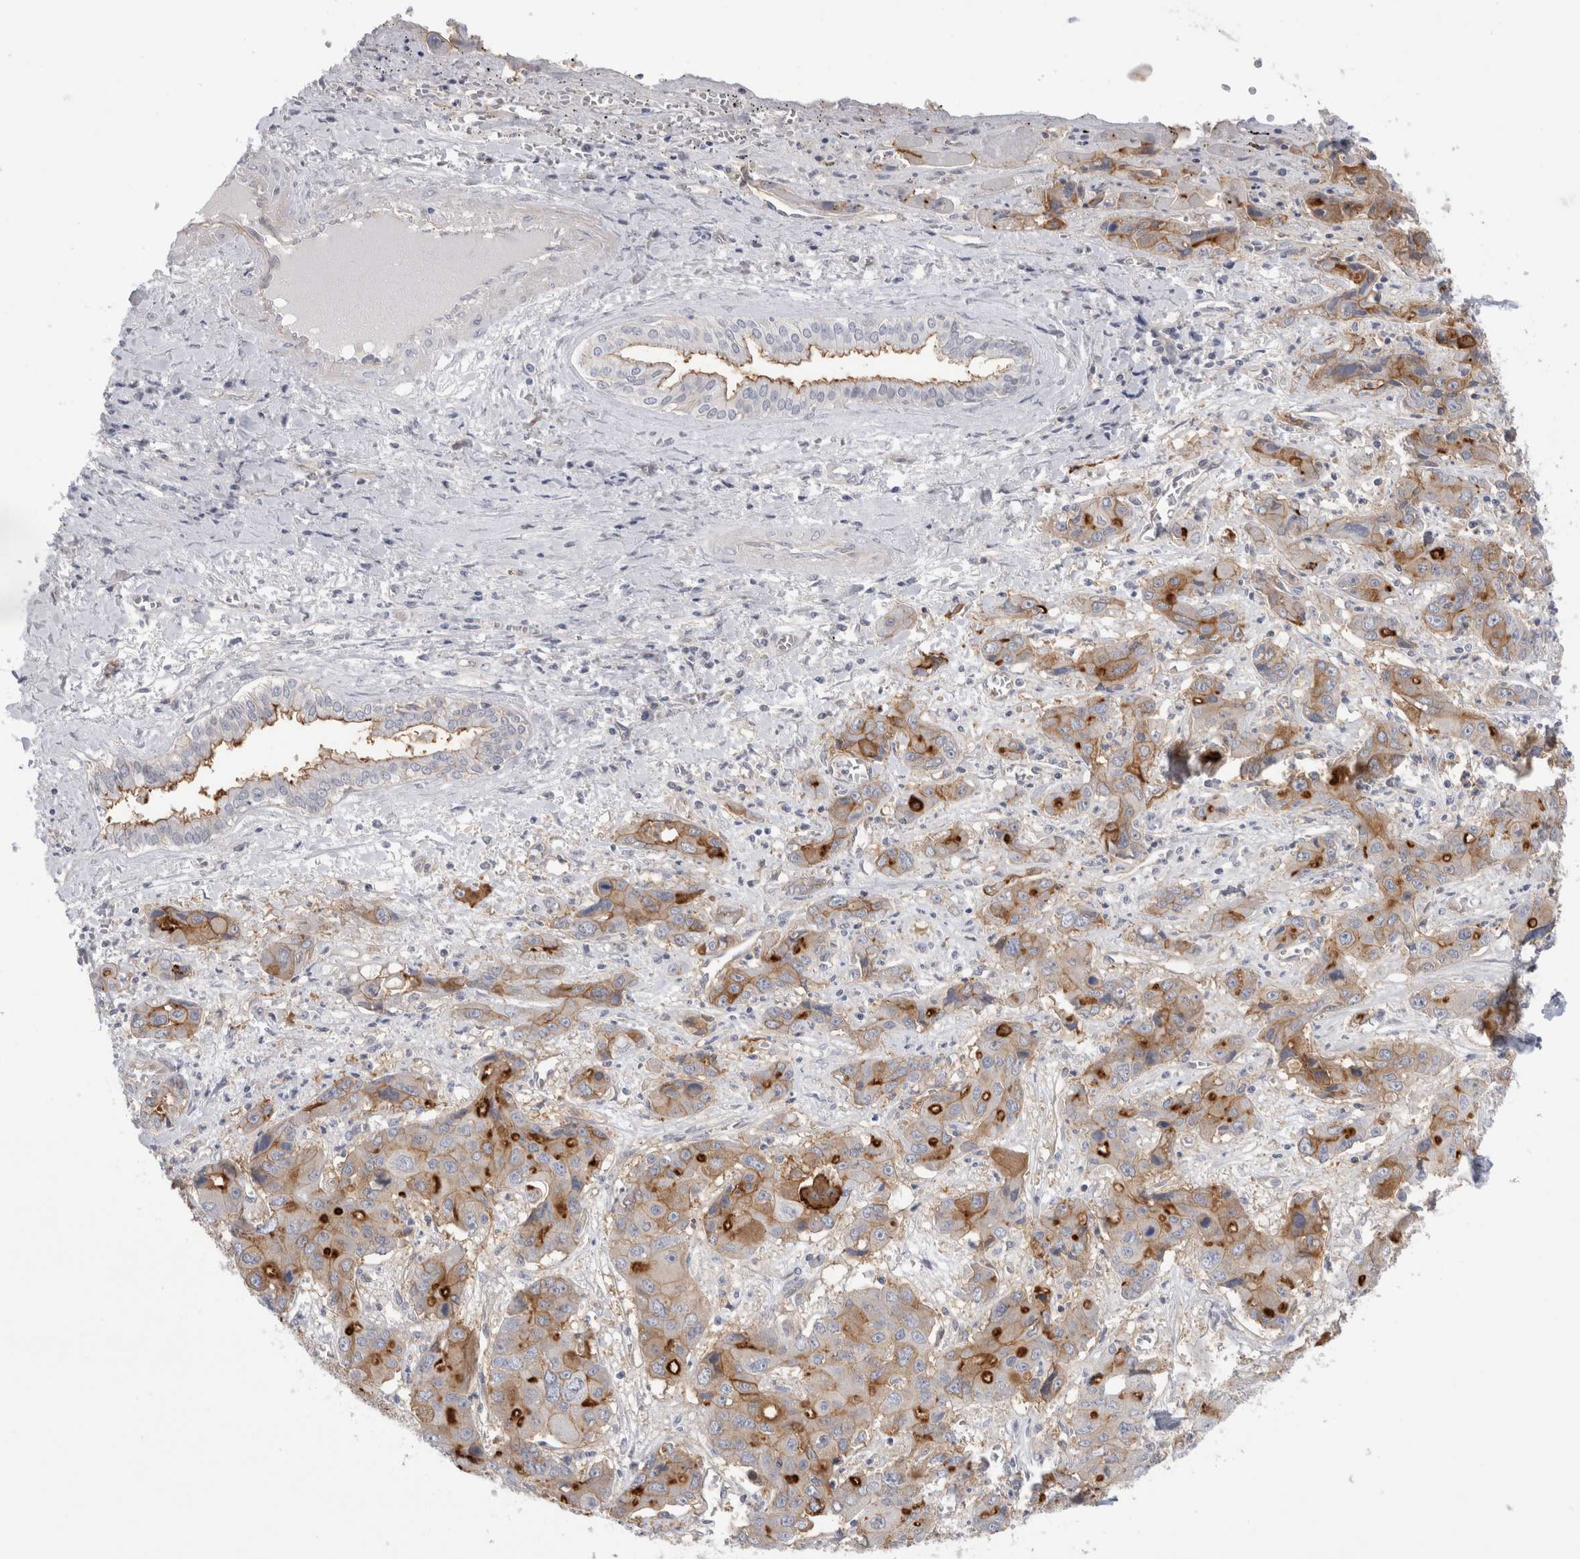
{"staining": {"intensity": "moderate", "quantity": ">75%", "location": "cytoplasmic/membranous"}, "tissue": "liver cancer", "cell_type": "Tumor cells", "image_type": "cancer", "snomed": [{"axis": "morphology", "description": "Cholangiocarcinoma"}, {"axis": "topography", "description": "Liver"}], "caption": "IHC (DAB) staining of human liver cancer exhibits moderate cytoplasmic/membranous protein expression in approximately >75% of tumor cells.", "gene": "VANGL1", "patient": {"sex": "male", "age": 67}}